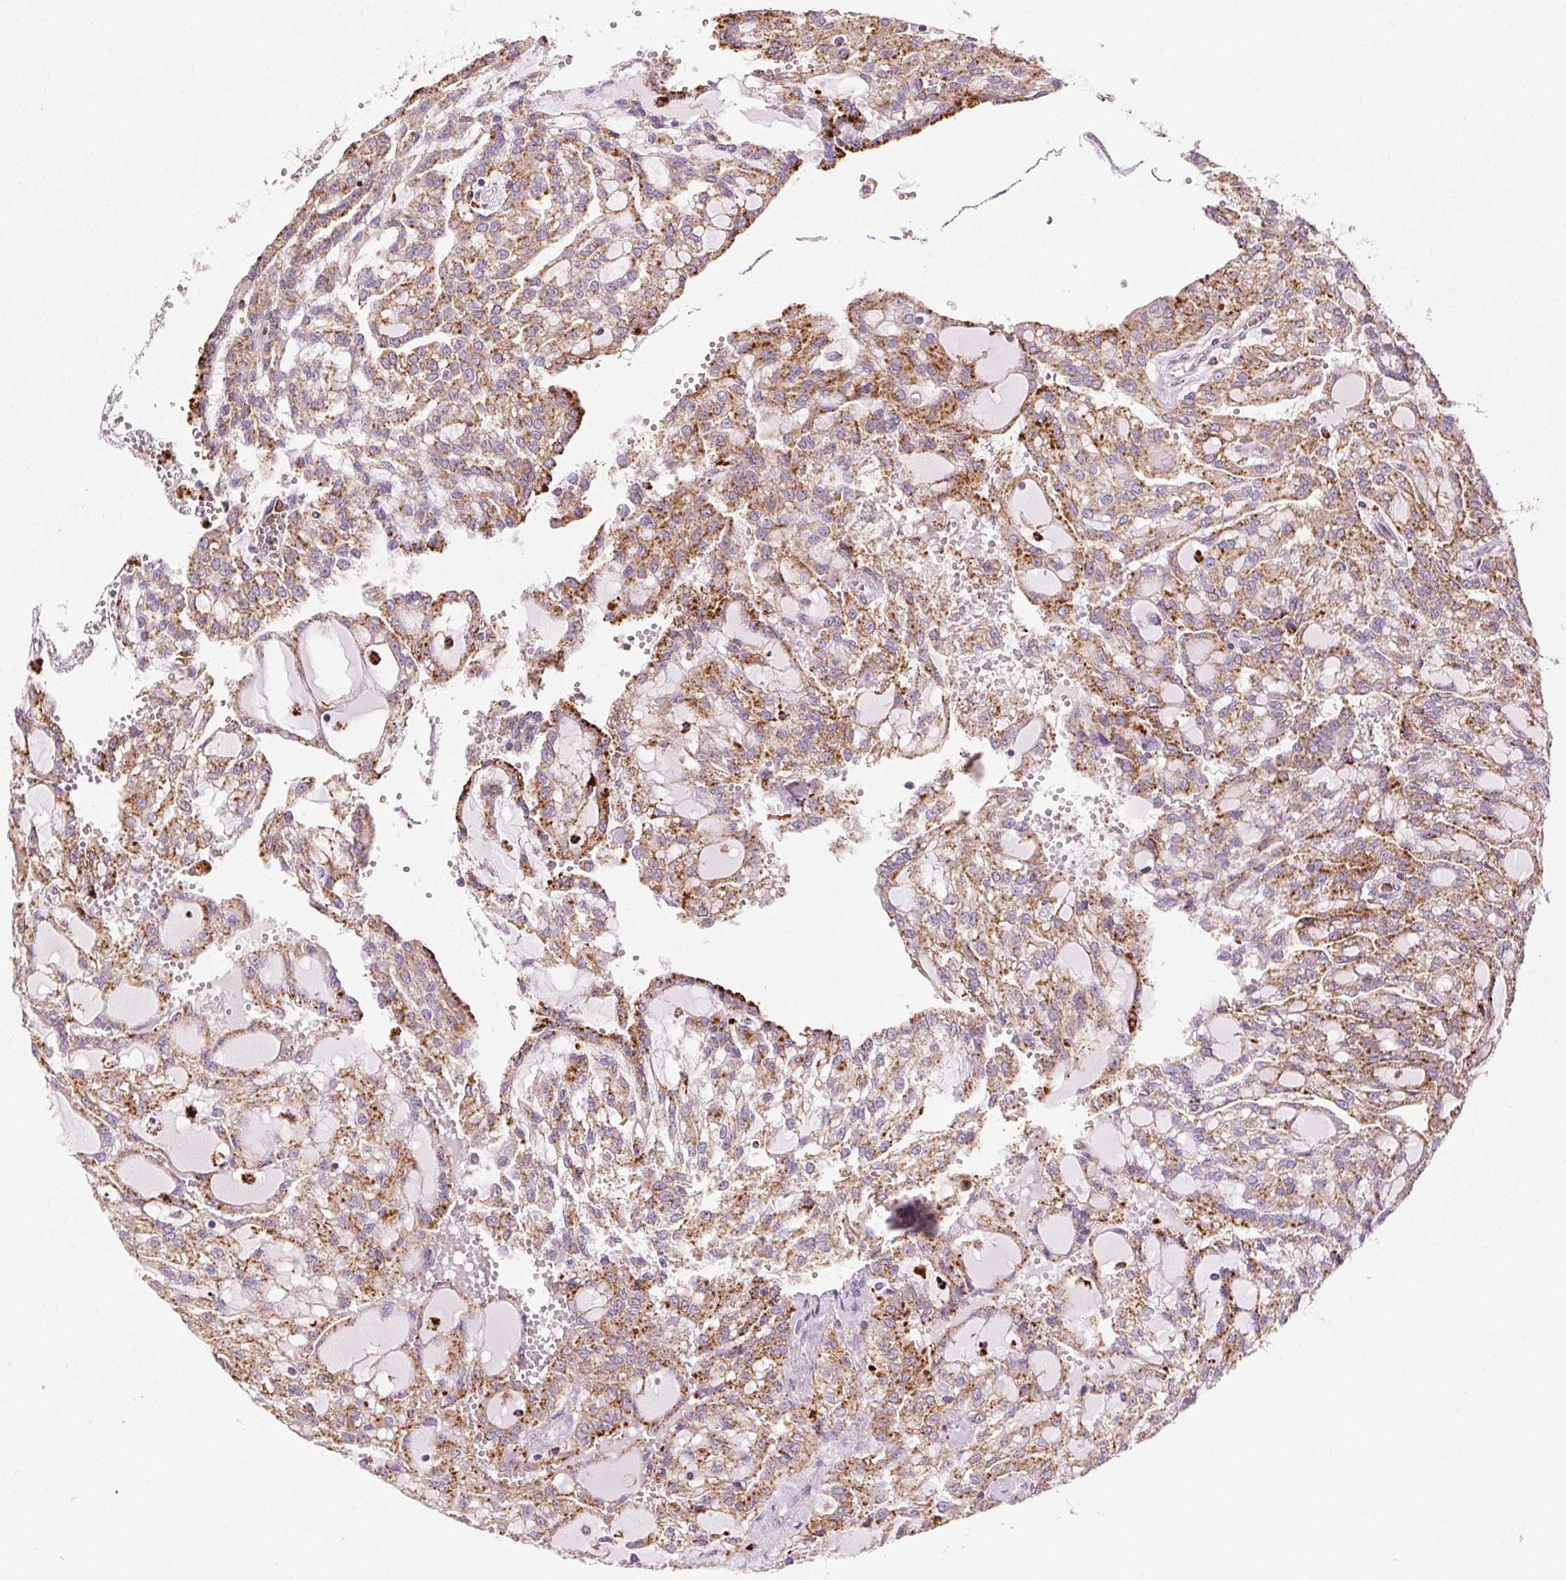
{"staining": {"intensity": "moderate", "quantity": ">75%", "location": "cytoplasmic/membranous"}, "tissue": "renal cancer", "cell_type": "Tumor cells", "image_type": "cancer", "snomed": [{"axis": "morphology", "description": "Adenocarcinoma, NOS"}, {"axis": "topography", "description": "Kidney"}], "caption": "Immunohistochemistry (IHC) staining of renal adenocarcinoma, which reveals medium levels of moderate cytoplasmic/membranous staining in approximately >75% of tumor cells indicating moderate cytoplasmic/membranous protein positivity. The staining was performed using DAB (brown) for protein detection and nuclei were counterstained in hematoxylin (blue).", "gene": "SCPEP1", "patient": {"sex": "male", "age": 63}}